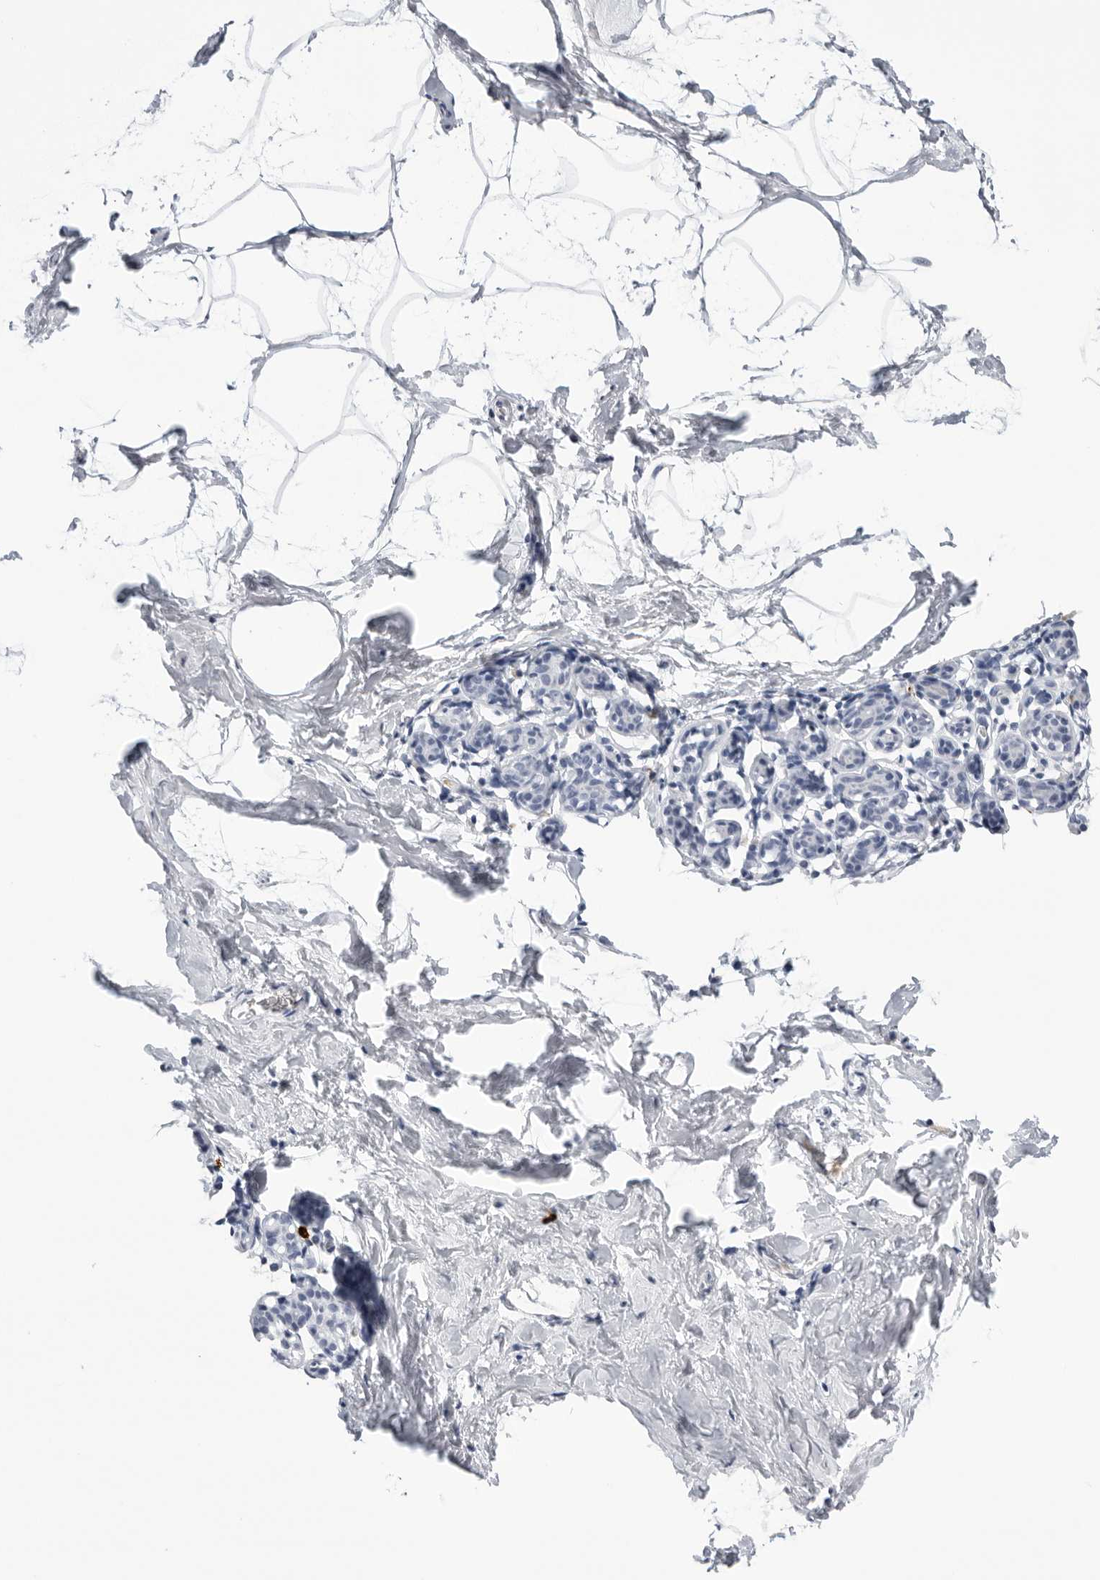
{"staining": {"intensity": "negative", "quantity": "none", "location": "none"}, "tissue": "breast", "cell_type": "Adipocytes", "image_type": "normal", "snomed": [{"axis": "morphology", "description": "Normal tissue, NOS"}, {"axis": "topography", "description": "Breast"}], "caption": "Breast was stained to show a protein in brown. There is no significant positivity in adipocytes. (DAB immunohistochemistry (IHC) visualized using brightfield microscopy, high magnification).", "gene": "ZNF502", "patient": {"sex": "female", "age": 62}}